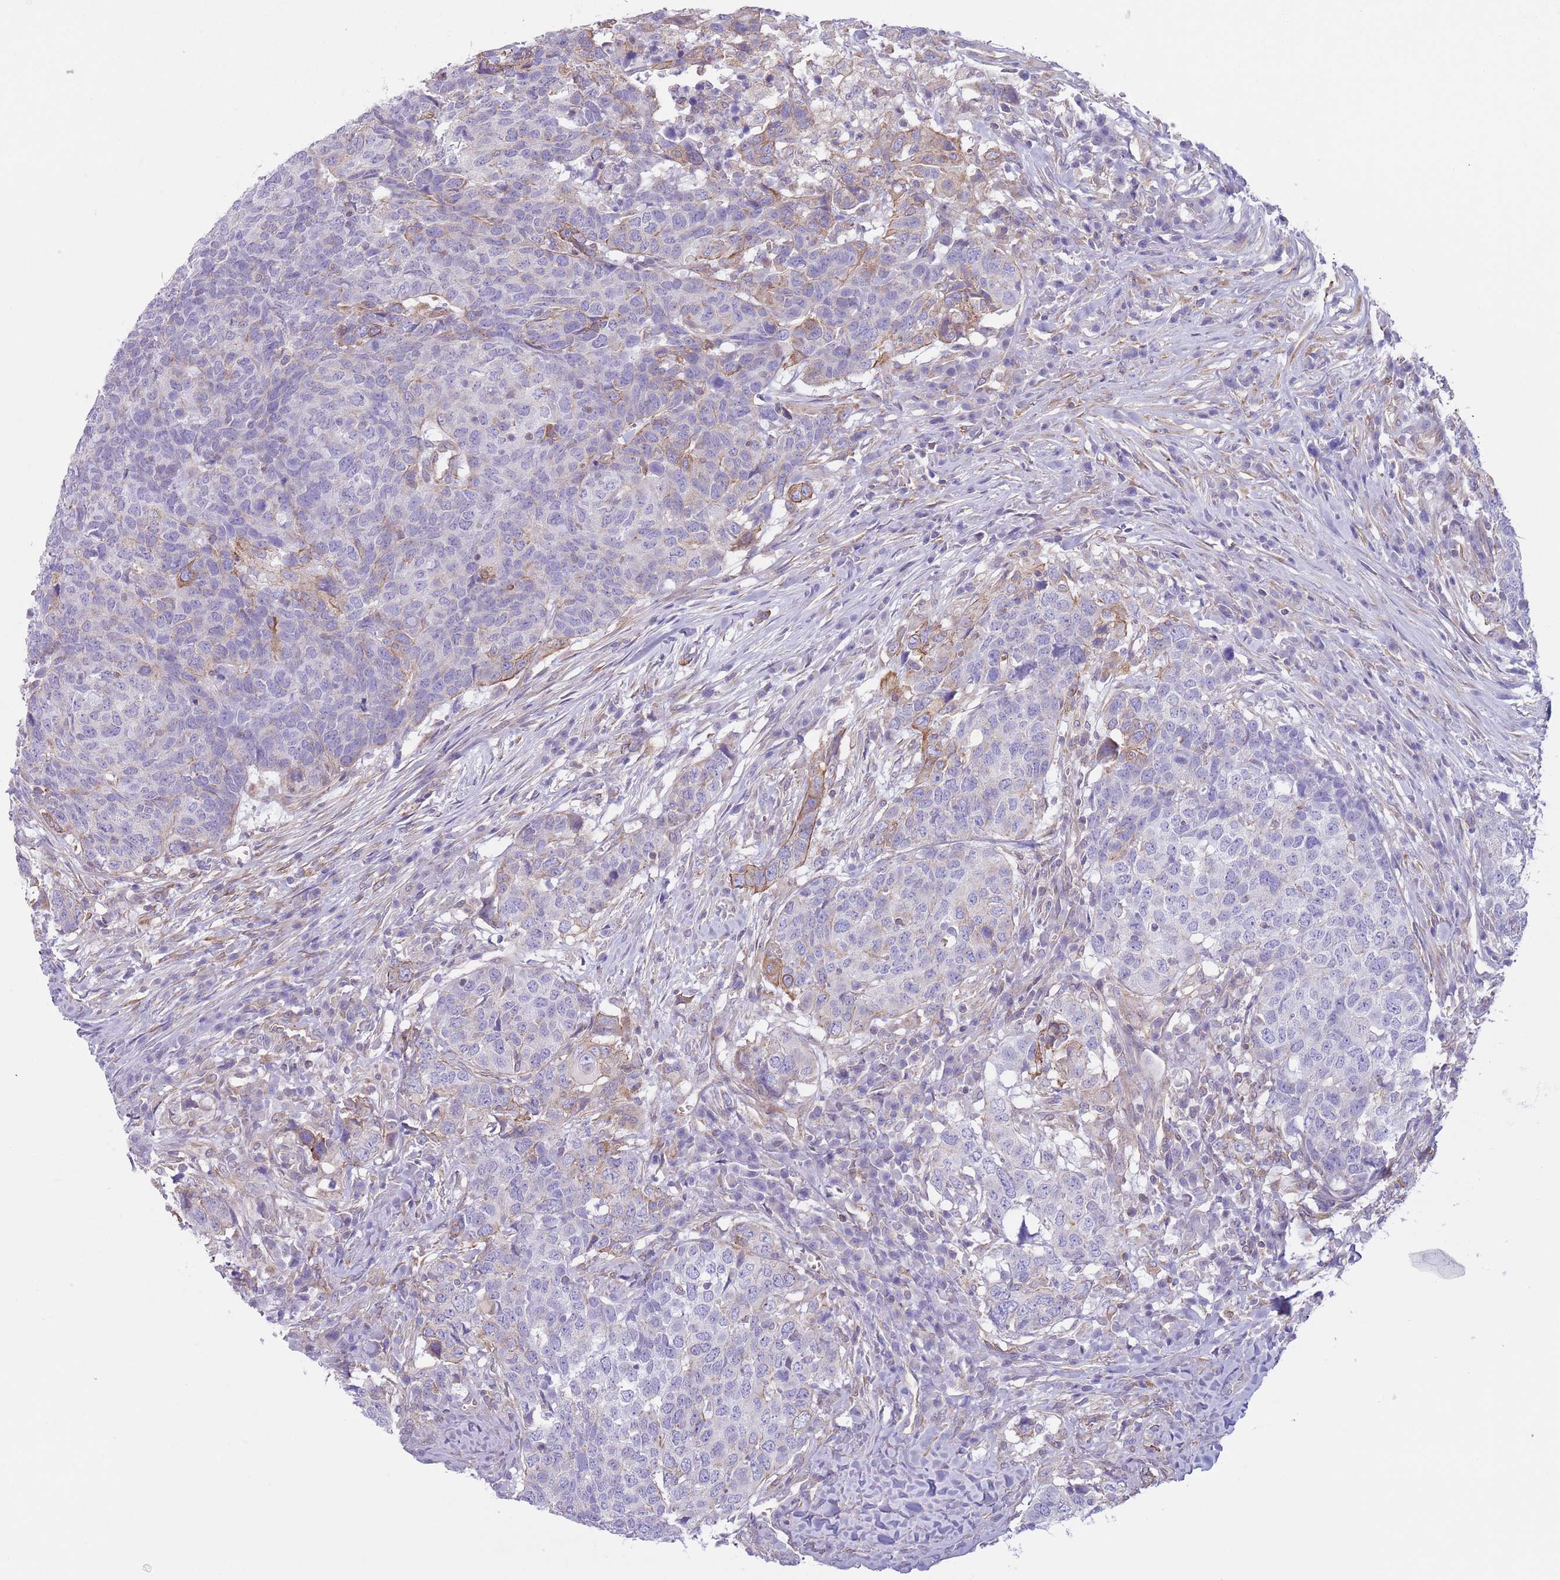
{"staining": {"intensity": "negative", "quantity": "none", "location": "none"}, "tissue": "head and neck cancer", "cell_type": "Tumor cells", "image_type": "cancer", "snomed": [{"axis": "morphology", "description": "Normal tissue, NOS"}, {"axis": "morphology", "description": "Squamous cell carcinoma, NOS"}, {"axis": "topography", "description": "Skeletal muscle"}, {"axis": "topography", "description": "Vascular tissue"}, {"axis": "topography", "description": "Peripheral nerve tissue"}, {"axis": "topography", "description": "Head-Neck"}], "caption": "IHC of head and neck cancer exhibits no positivity in tumor cells.", "gene": "RBP3", "patient": {"sex": "male", "age": 66}}